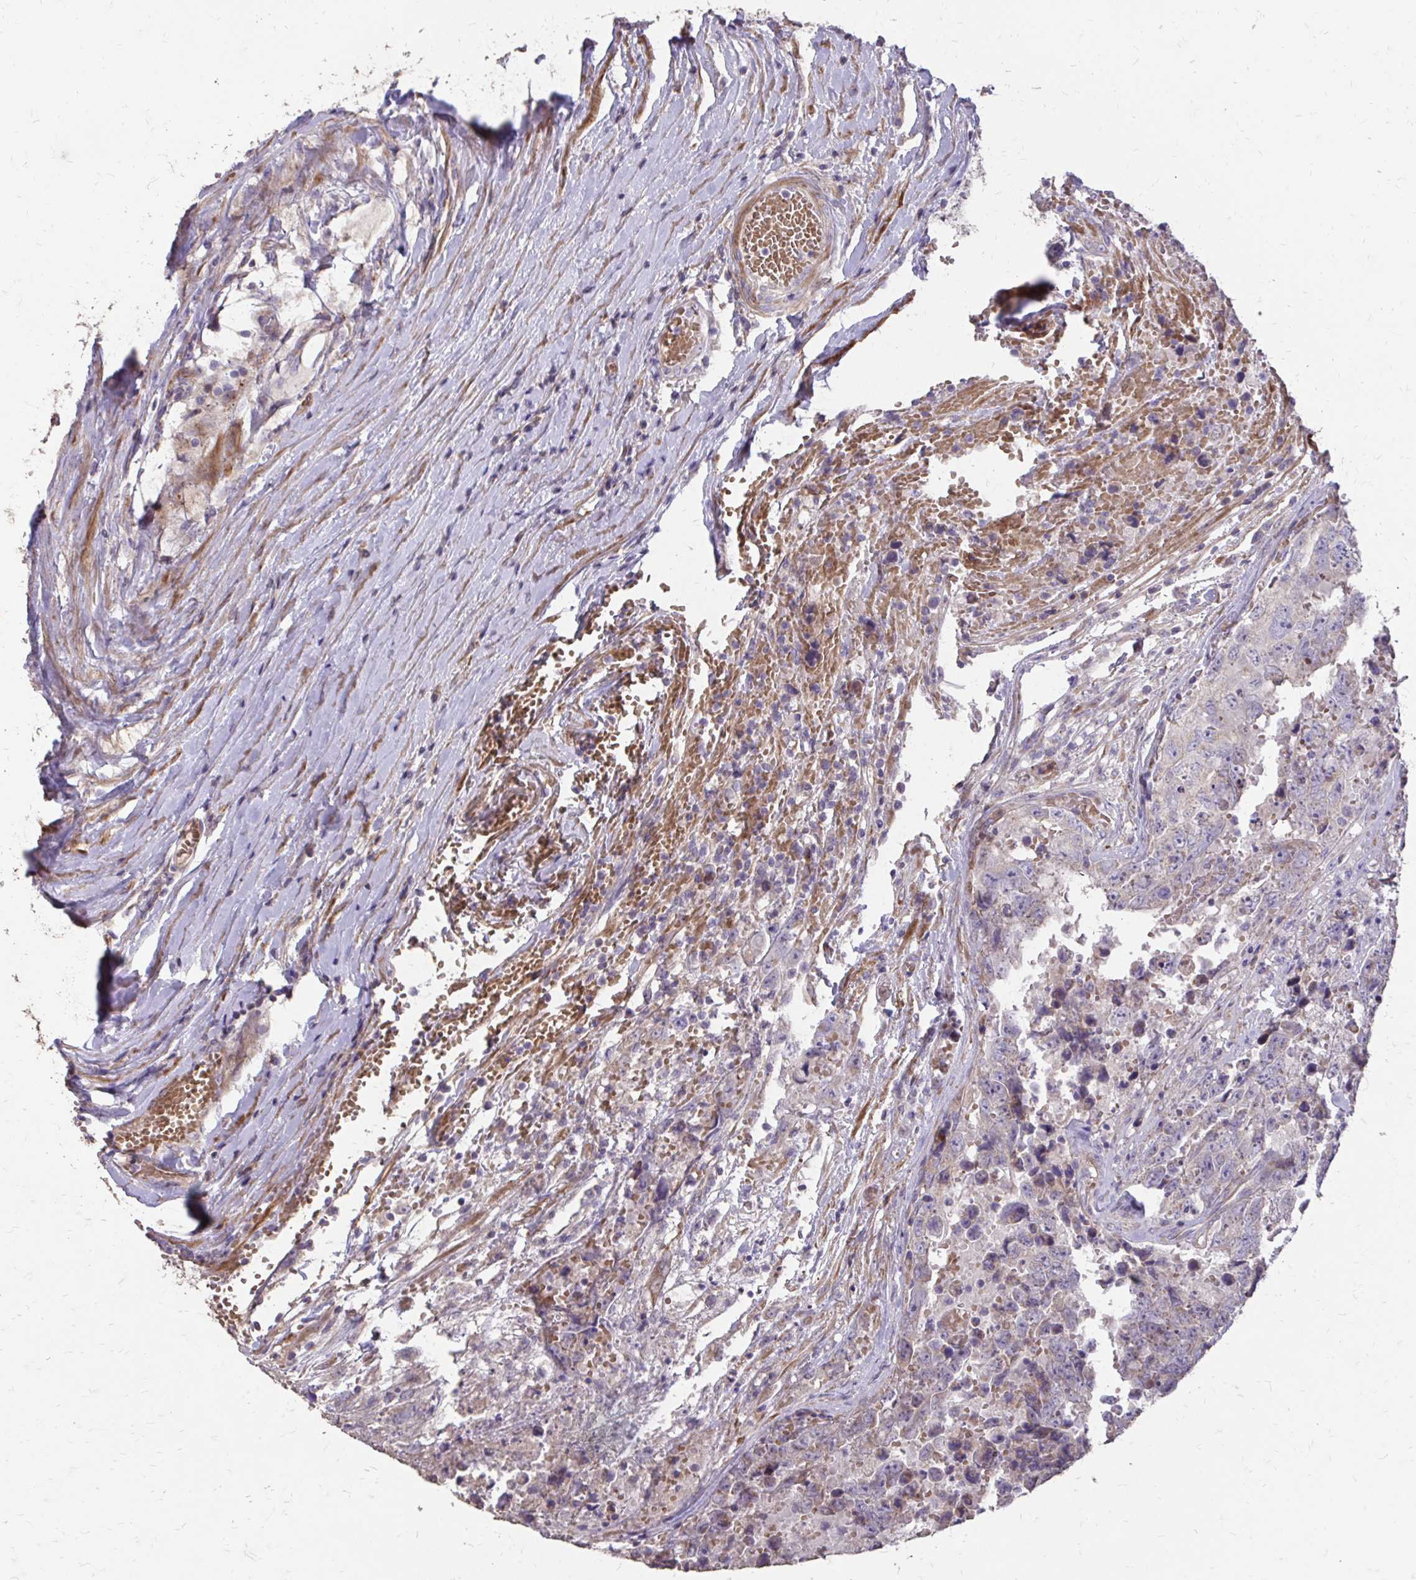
{"staining": {"intensity": "negative", "quantity": "none", "location": "none"}, "tissue": "testis cancer", "cell_type": "Tumor cells", "image_type": "cancer", "snomed": [{"axis": "morphology", "description": "Normal tissue, NOS"}, {"axis": "morphology", "description": "Carcinoma, Embryonal, NOS"}, {"axis": "topography", "description": "Testis"}, {"axis": "topography", "description": "Epididymis"}], "caption": "Embryonal carcinoma (testis) stained for a protein using immunohistochemistry (IHC) displays no staining tumor cells.", "gene": "MYORG", "patient": {"sex": "male", "age": 25}}